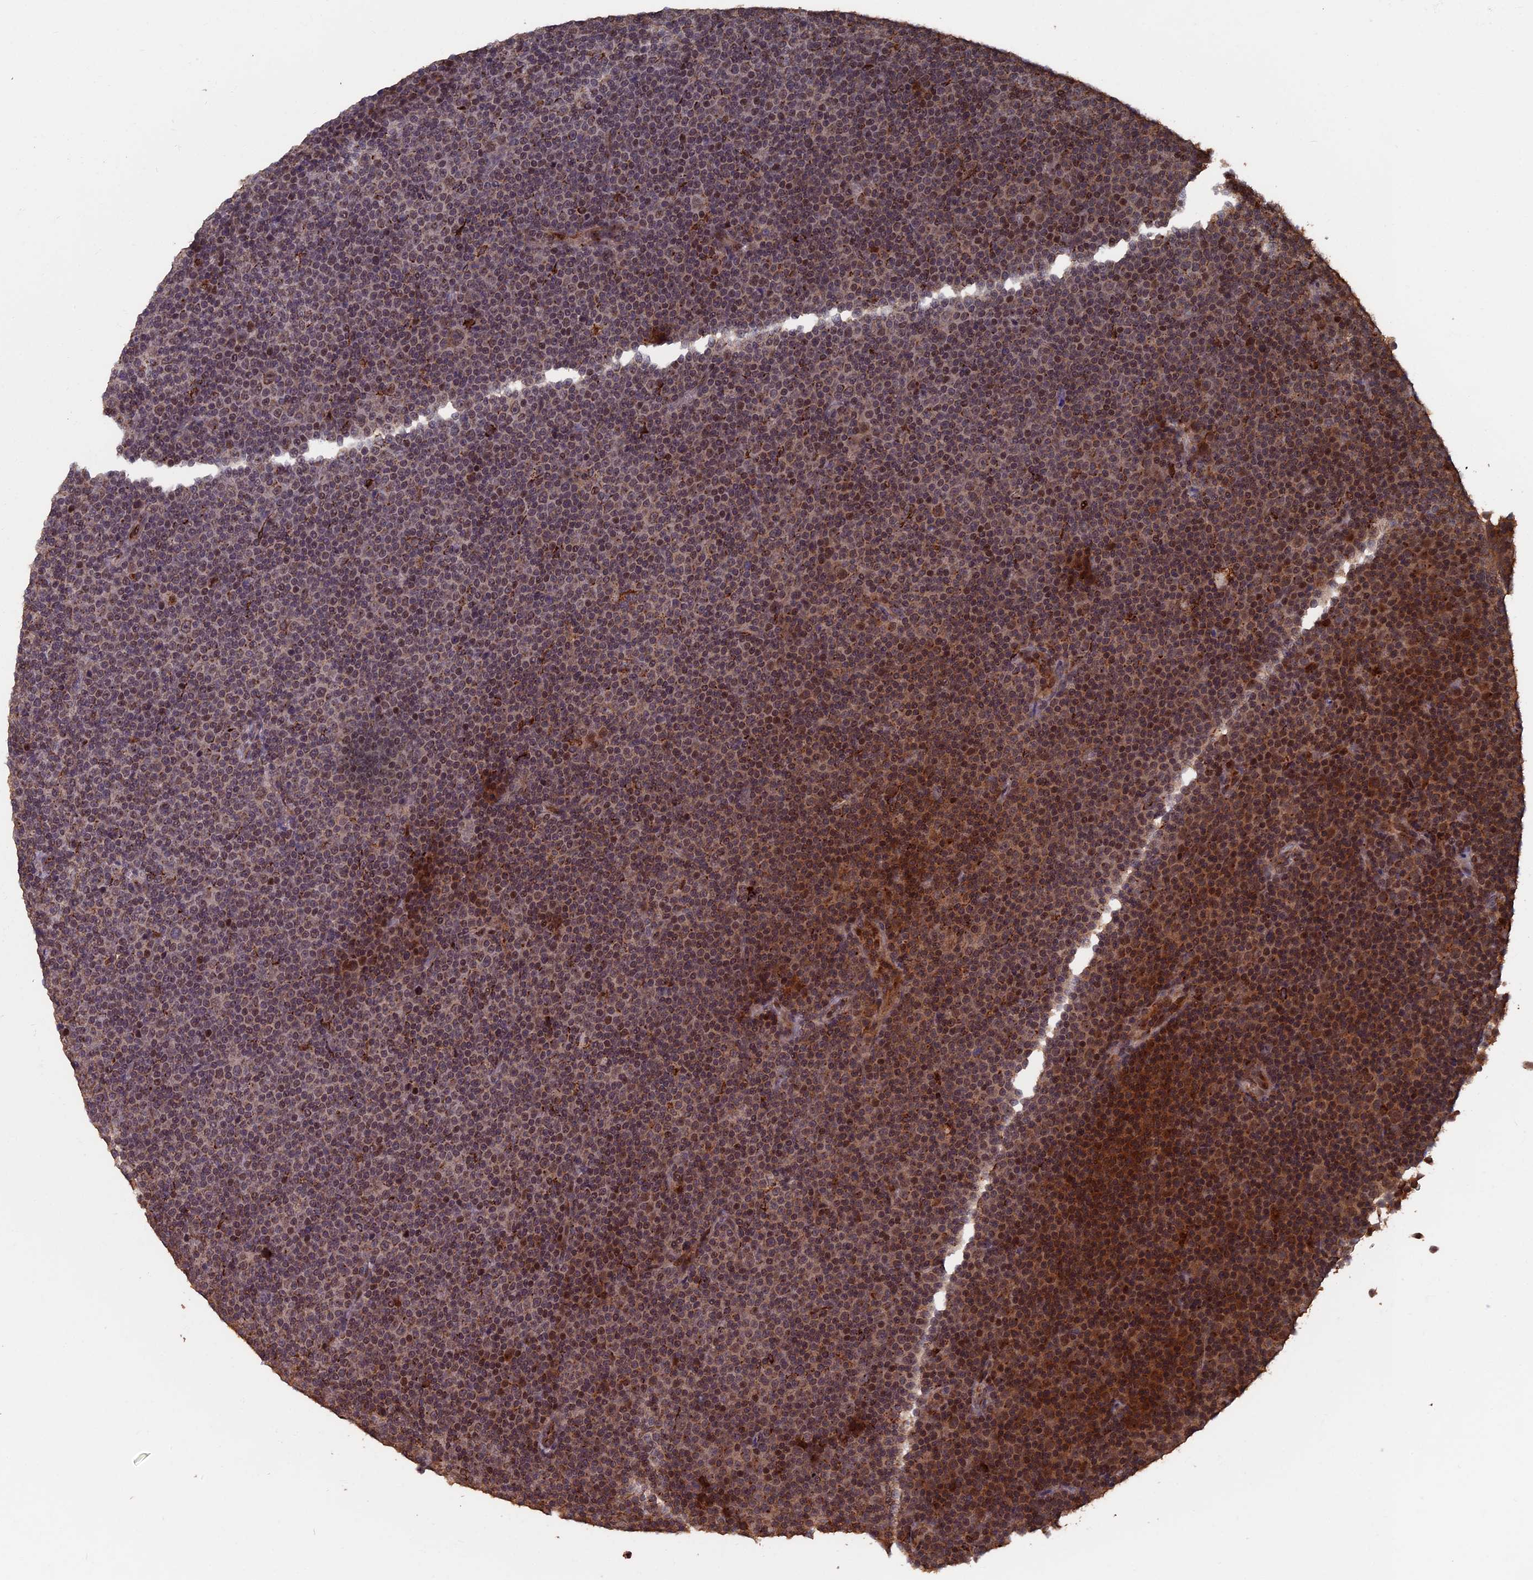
{"staining": {"intensity": "moderate", "quantity": ">75%", "location": "cytoplasmic/membranous,nuclear"}, "tissue": "lymphoma", "cell_type": "Tumor cells", "image_type": "cancer", "snomed": [{"axis": "morphology", "description": "Malignant lymphoma, non-Hodgkin's type, Low grade"}, {"axis": "topography", "description": "Lymph node"}], "caption": "Moderate cytoplasmic/membranous and nuclear protein positivity is identified in about >75% of tumor cells in low-grade malignant lymphoma, non-Hodgkin's type.", "gene": "RASGRF1", "patient": {"sex": "female", "age": 67}}